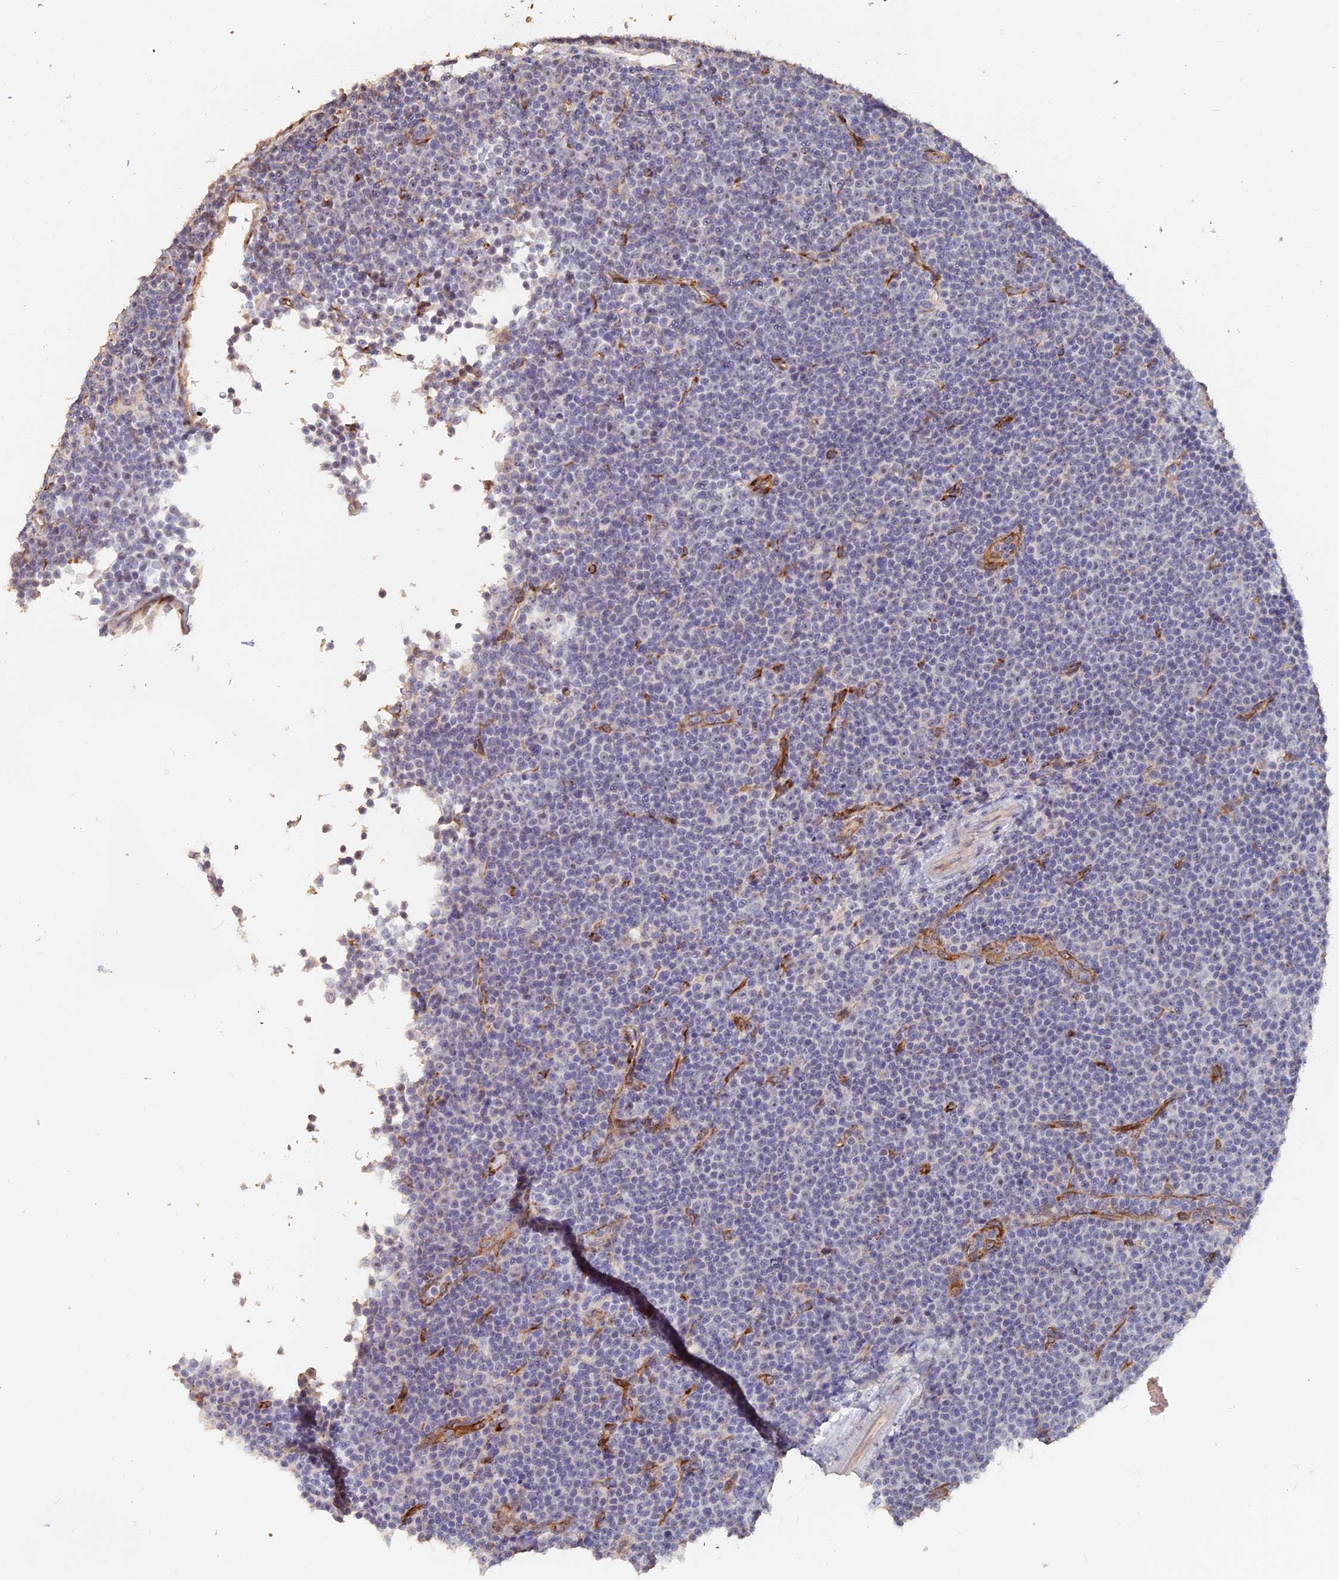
{"staining": {"intensity": "negative", "quantity": "none", "location": "none"}, "tissue": "lymphoma", "cell_type": "Tumor cells", "image_type": "cancer", "snomed": [{"axis": "morphology", "description": "Malignant lymphoma, non-Hodgkin's type, Low grade"}, {"axis": "topography", "description": "Lymph node"}], "caption": "Immunohistochemistry (IHC) micrograph of neoplastic tissue: low-grade malignant lymphoma, non-Hodgkin's type stained with DAB (3,3'-diaminobenzidine) exhibits no significant protein positivity in tumor cells.", "gene": "SEMG2", "patient": {"sex": "female", "age": 67}}